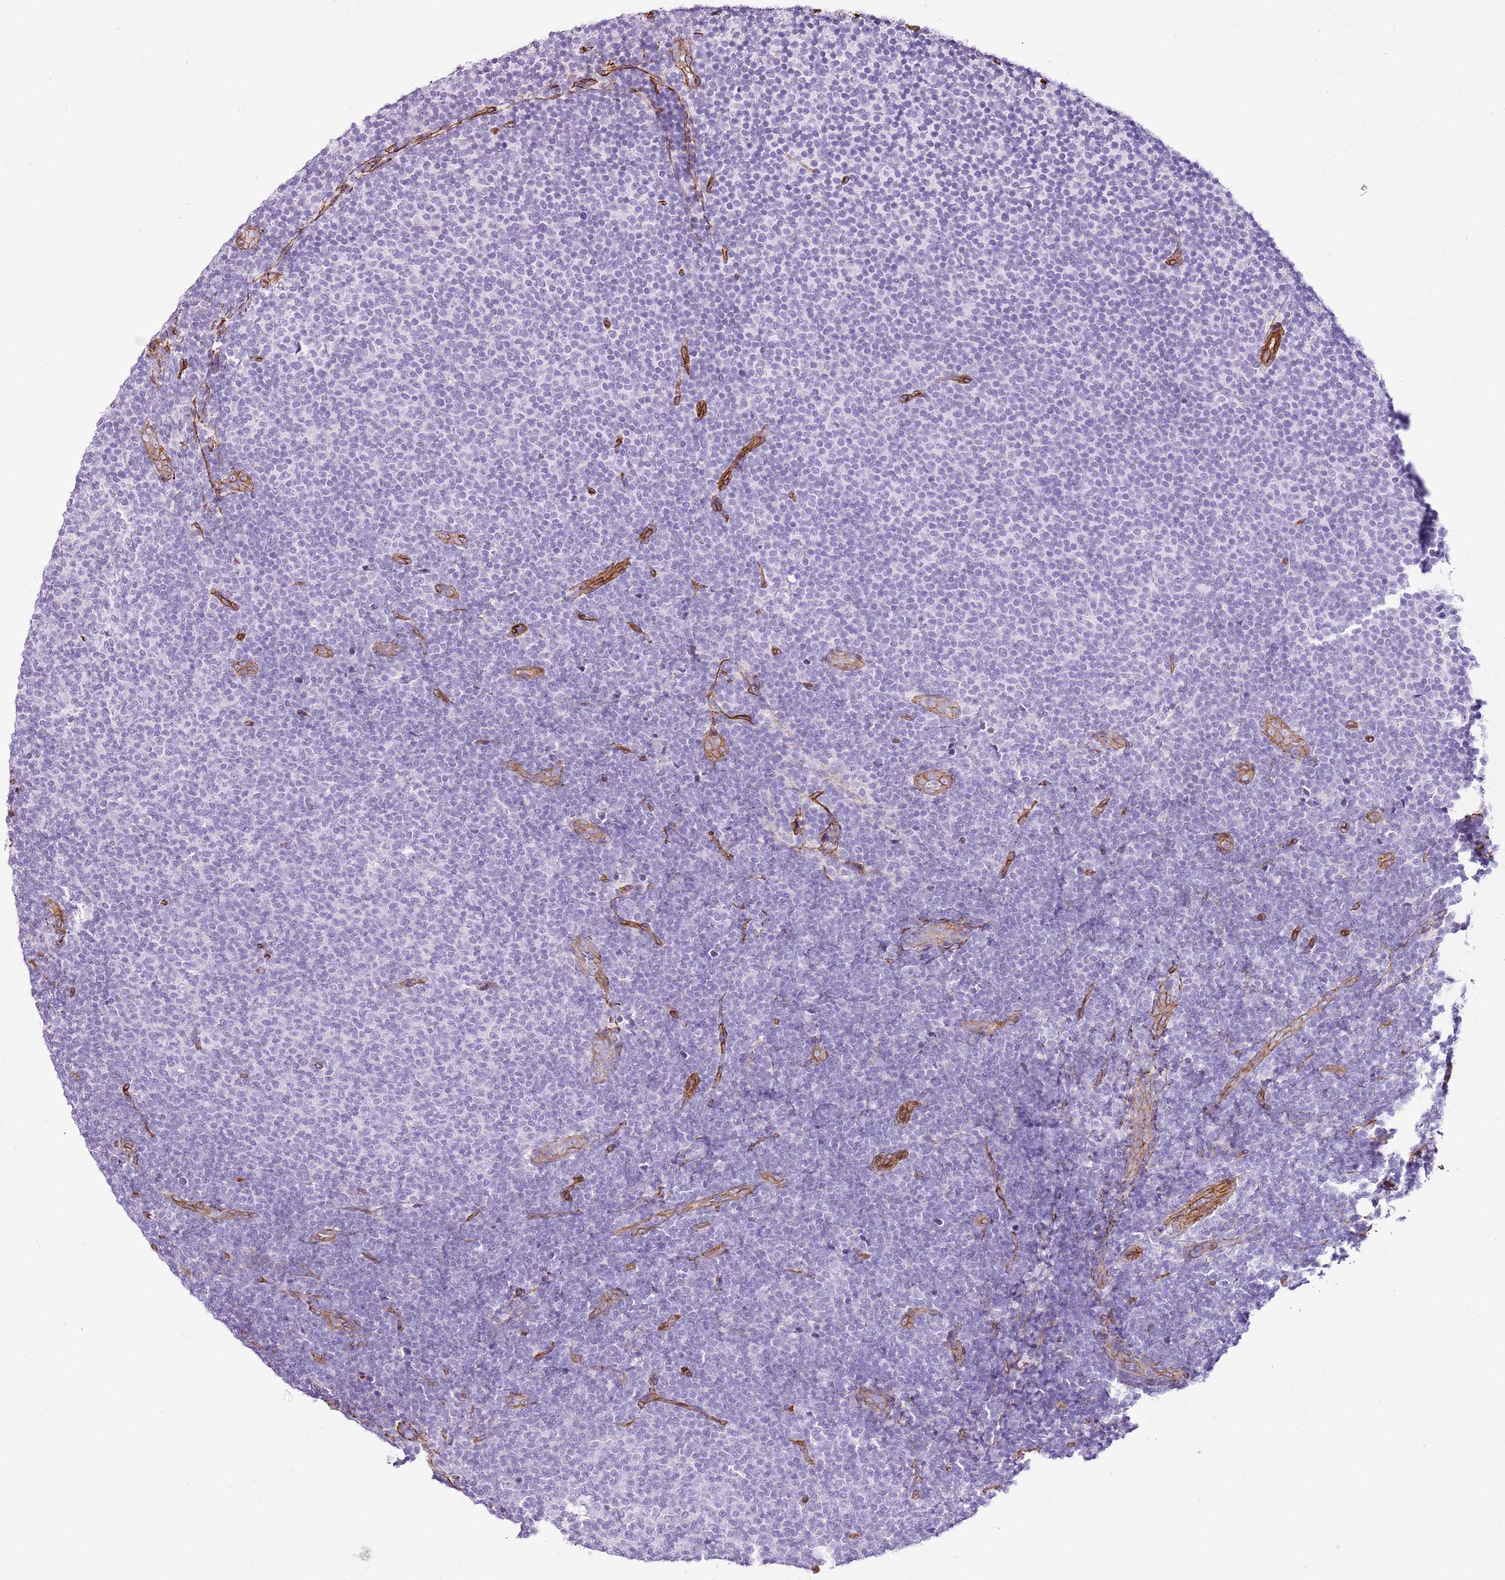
{"staining": {"intensity": "negative", "quantity": "none", "location": "none"}, "tissue": "lymphoma", "cell_type": "Tumor cells", "image_type": "cancer", "snomed": [{"axis": "morphology", "description": "Malignant lymphoma, non-Hodgkin's type, Low grade"}, {"axis": "topography", "description": "Lymph node"}], "caption": "Image shows no protein positivity in tumor cells of low-grade malignant lymphoma, non-Hodgkin's type tissue.", "gene": "CTDSPL", "patient": {"sex": "male", "age": 66}}